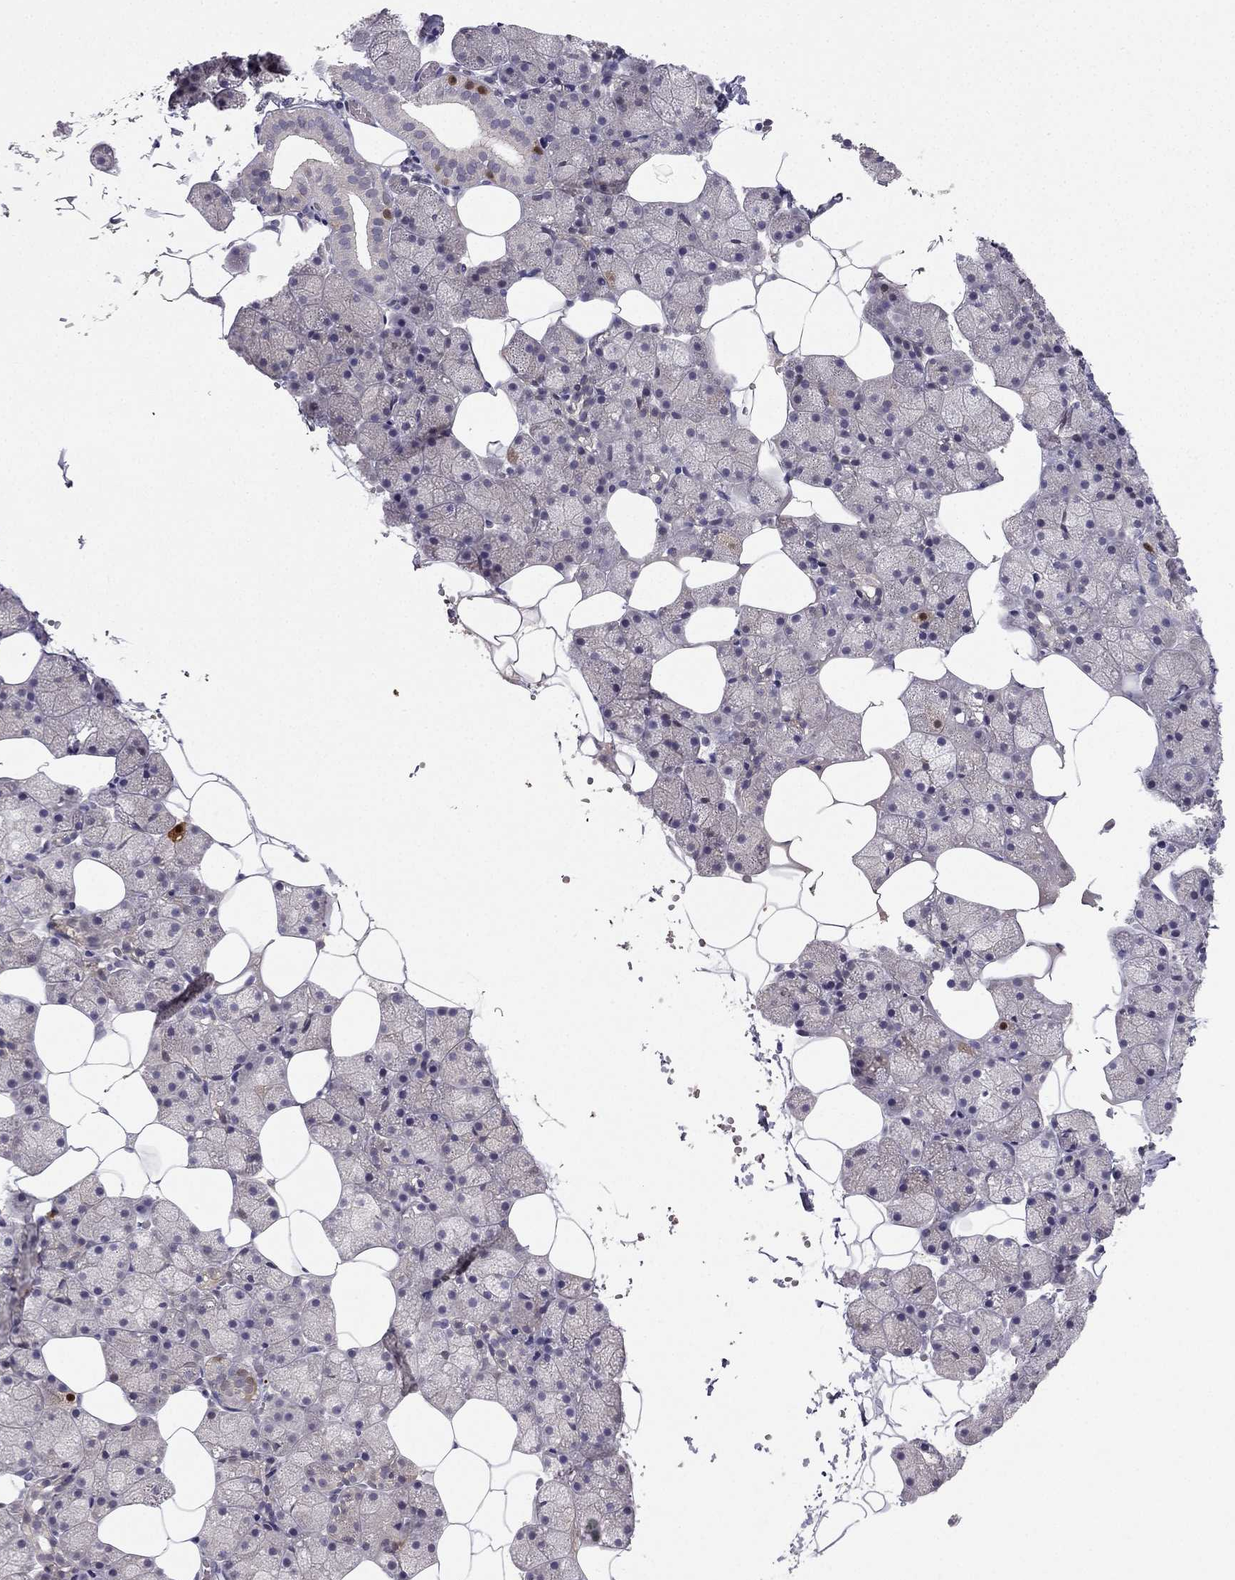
{"staining": {"intensity": "moderate", "quantity": "<25%", "location": "nuclear"}, "tissue": "salivary gland", "cell_type": "Glandular cells", "image_type": "normal", "snomed": [{"axis": "morphology", "description": "Normal tissue, NOS"}, {"axis": "topography", "description": "Salivary gland"}], "caption": "Salivary gland stained with DAB IHC shows low levels of moderate nuclear expression in about <25% of glandular cells.", "gene": "RSPH14", "patient": {"sex": "male", "age": 38}}